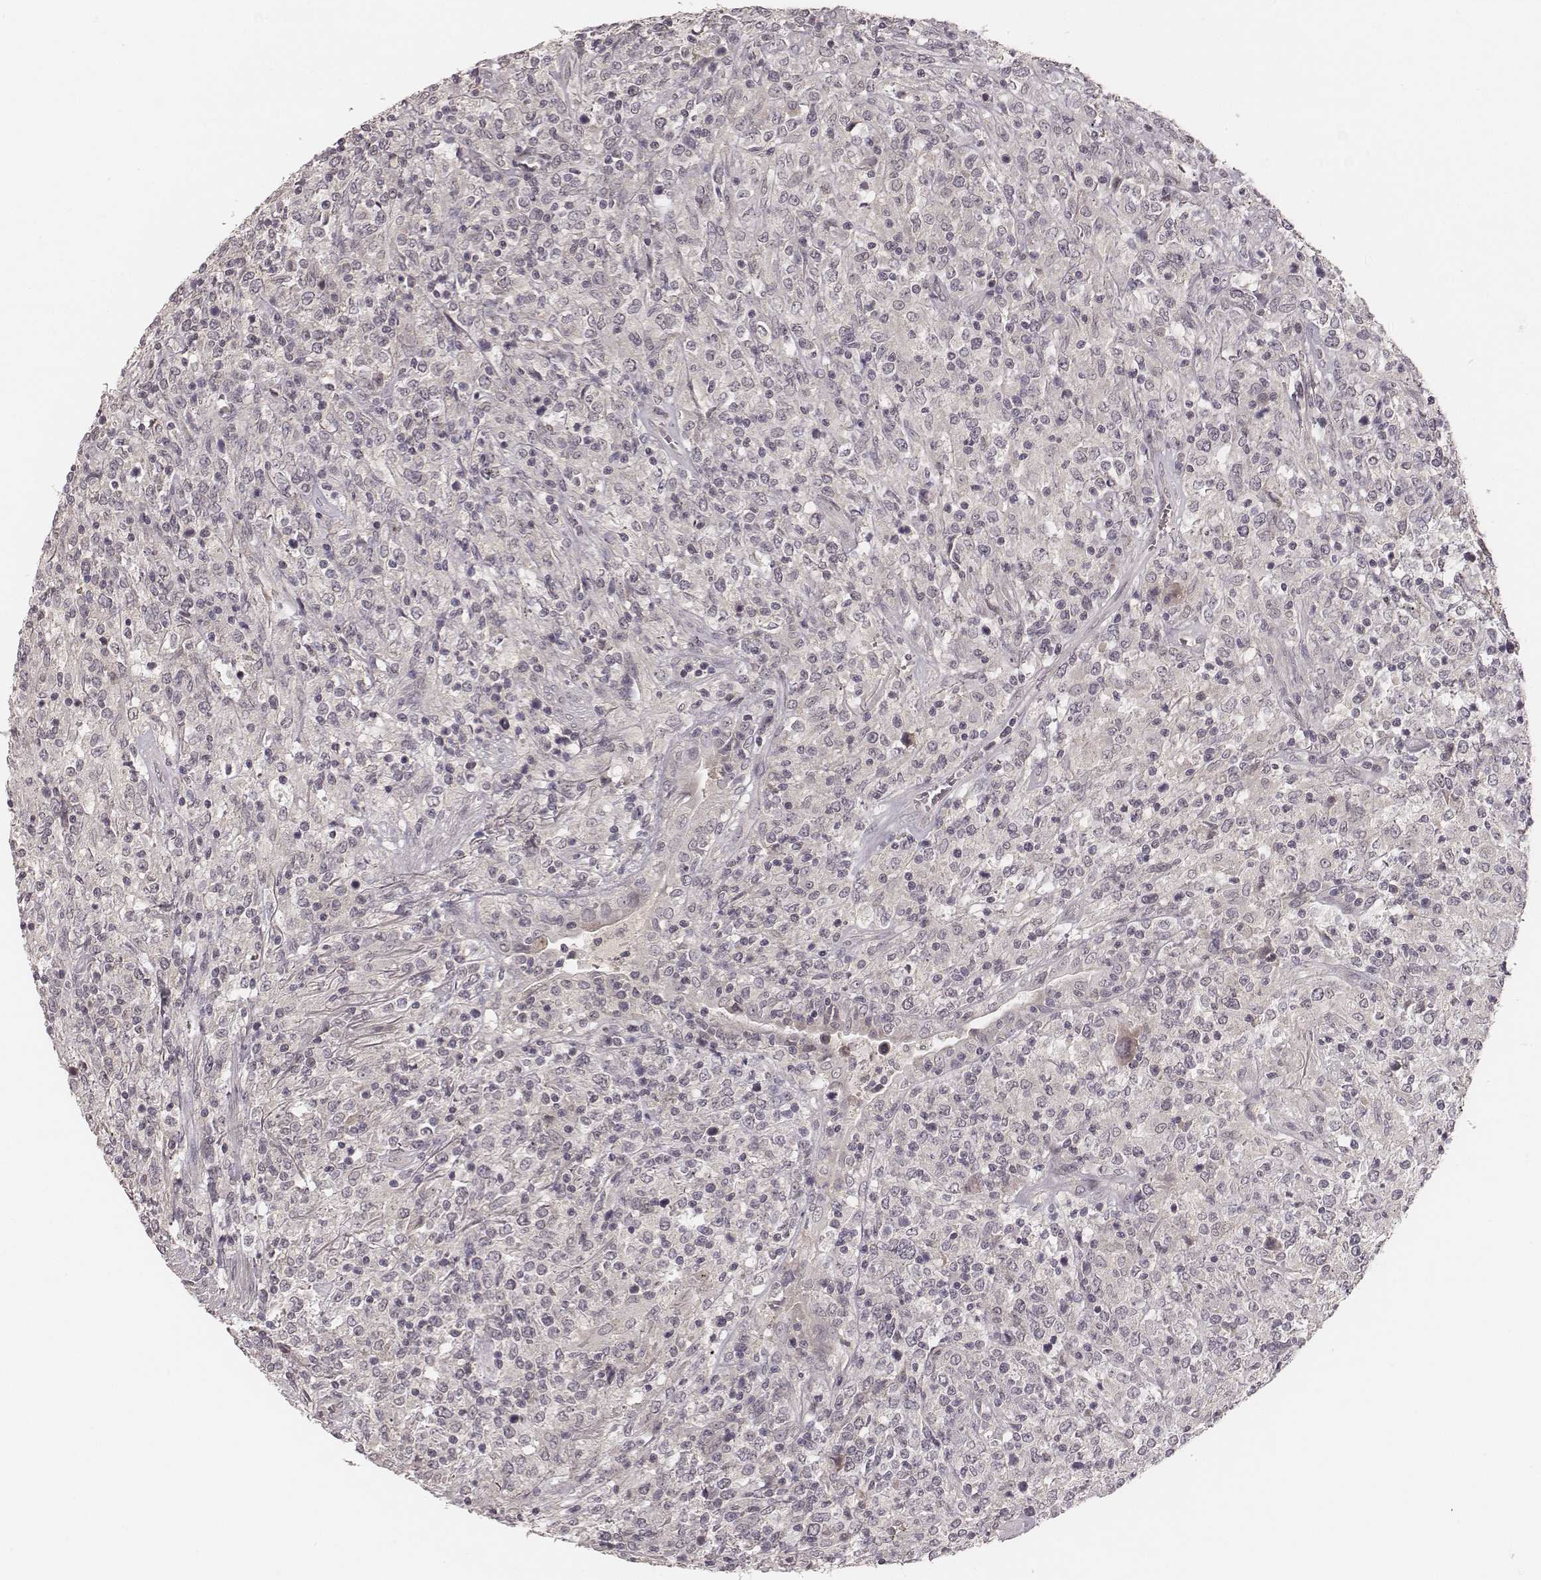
{"staining": {"intensity": "negative", "quantity": "none", "location": "none"}, "tissue": "lymphoma", "cell_type": "Tumor cells", "image_type": "cancer", "snomed": [{"axis": "morphology", "description": "Malignant lymphoma, non-Hodgkin's type, High grade"}, {"axis": "topography", "description": "Lung"}], "caption": "There is no significant staining in tumor cells of high-grade malignant lymphoma, non-Hodgkin's type.", "gene": "LY6K", "patient": {"sex": "male", "age": 79}}